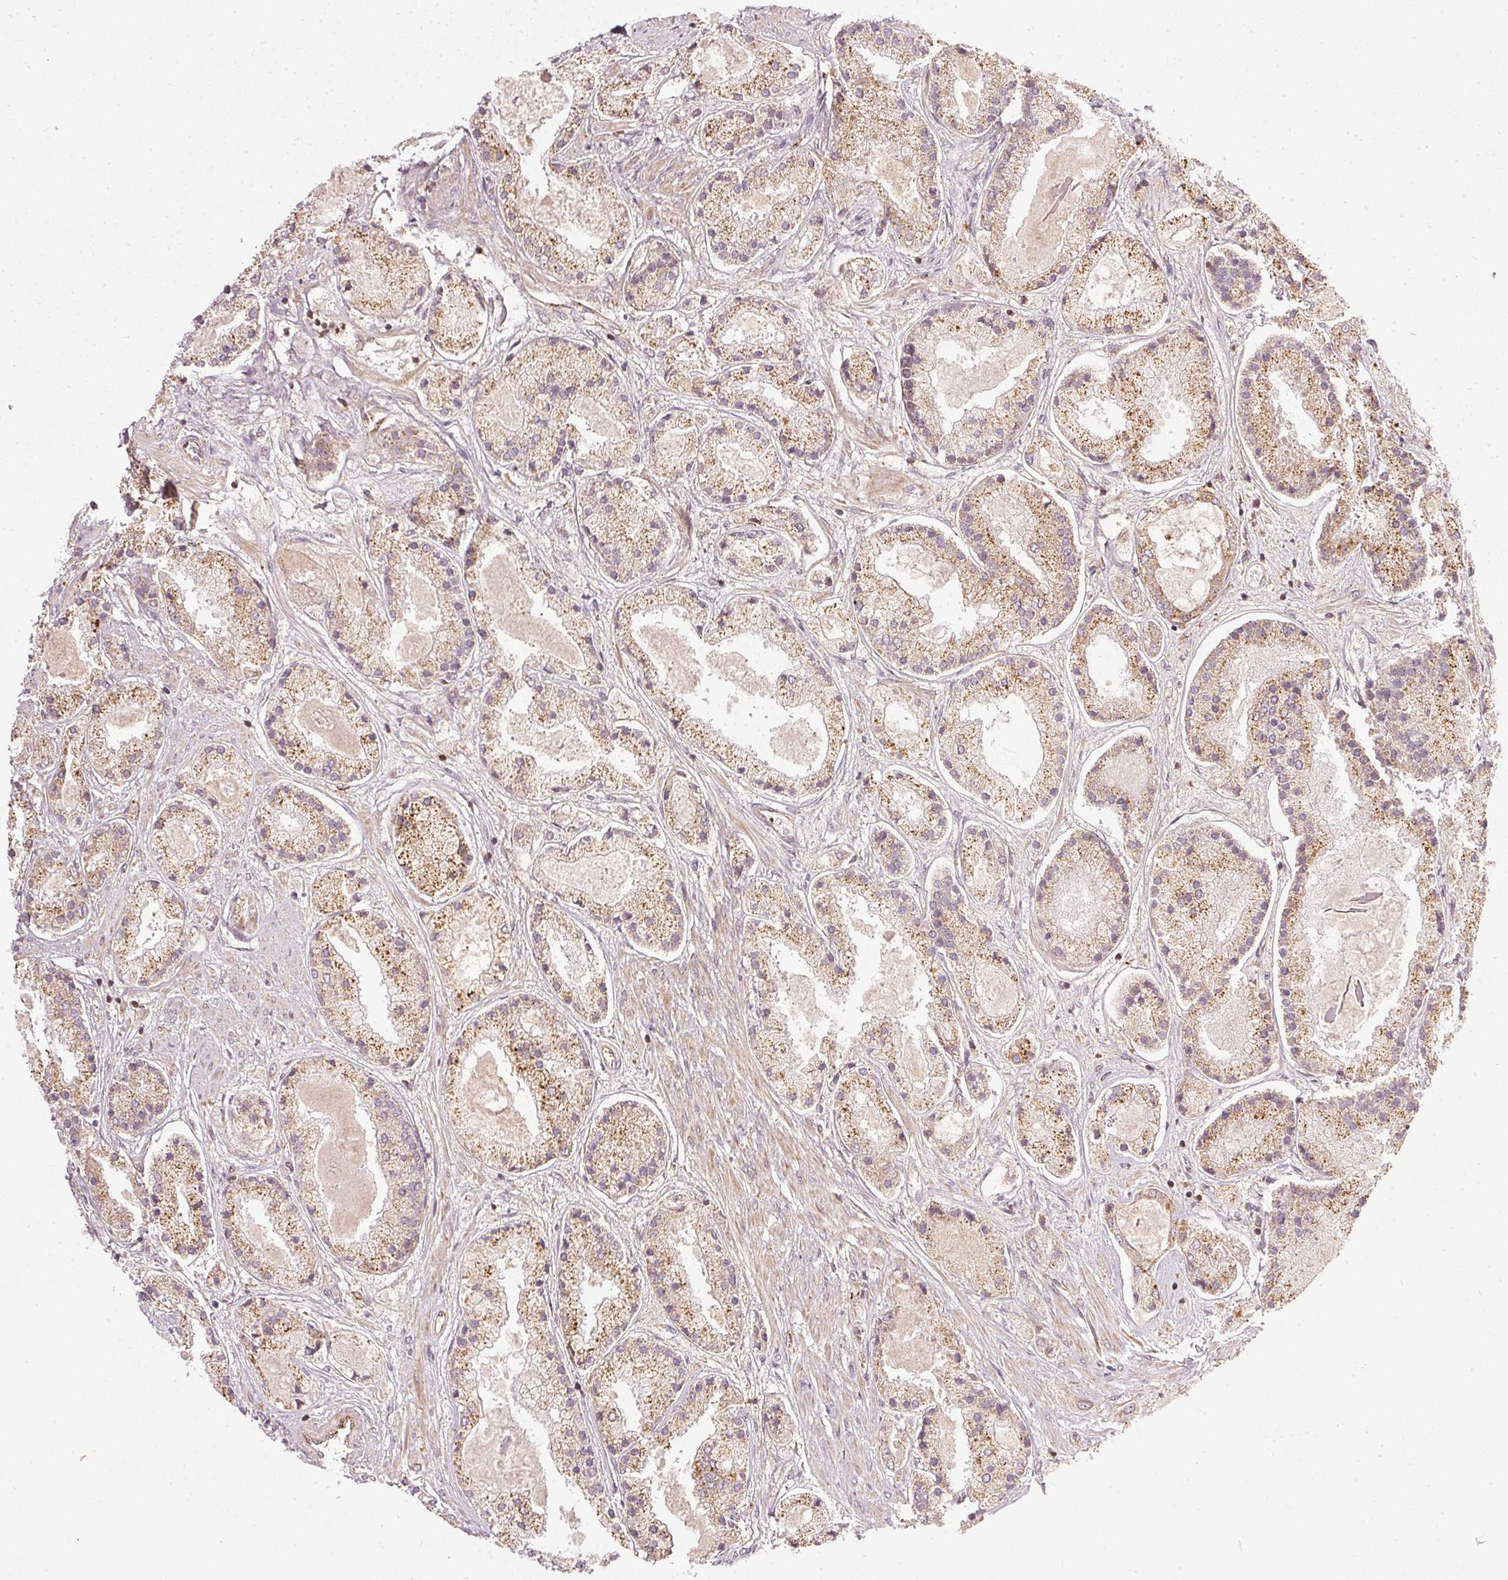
{"staining": {"intensity": "moderate", "quantity": ">75%", "location": "cytoplasmic/membranous"}, "tissue": "prostate cancer", "cell_type": "Tumor cells", "image_type": "cancer", "snomed": [{"axis": "morphology", "description": "Adenocarcinoma, High grade"}, {"axis": "topography", "description": "Prostate"}], "caption": "Prostate cancer (high-grade adenocarcinoma) was stained to show a protein in brown. There is medium levels of moderate cytoplasmic/membranous expression in about >75% of tumor cells.", "gene": "NADK2", "patient": {"sex": "male", "age": 67}}